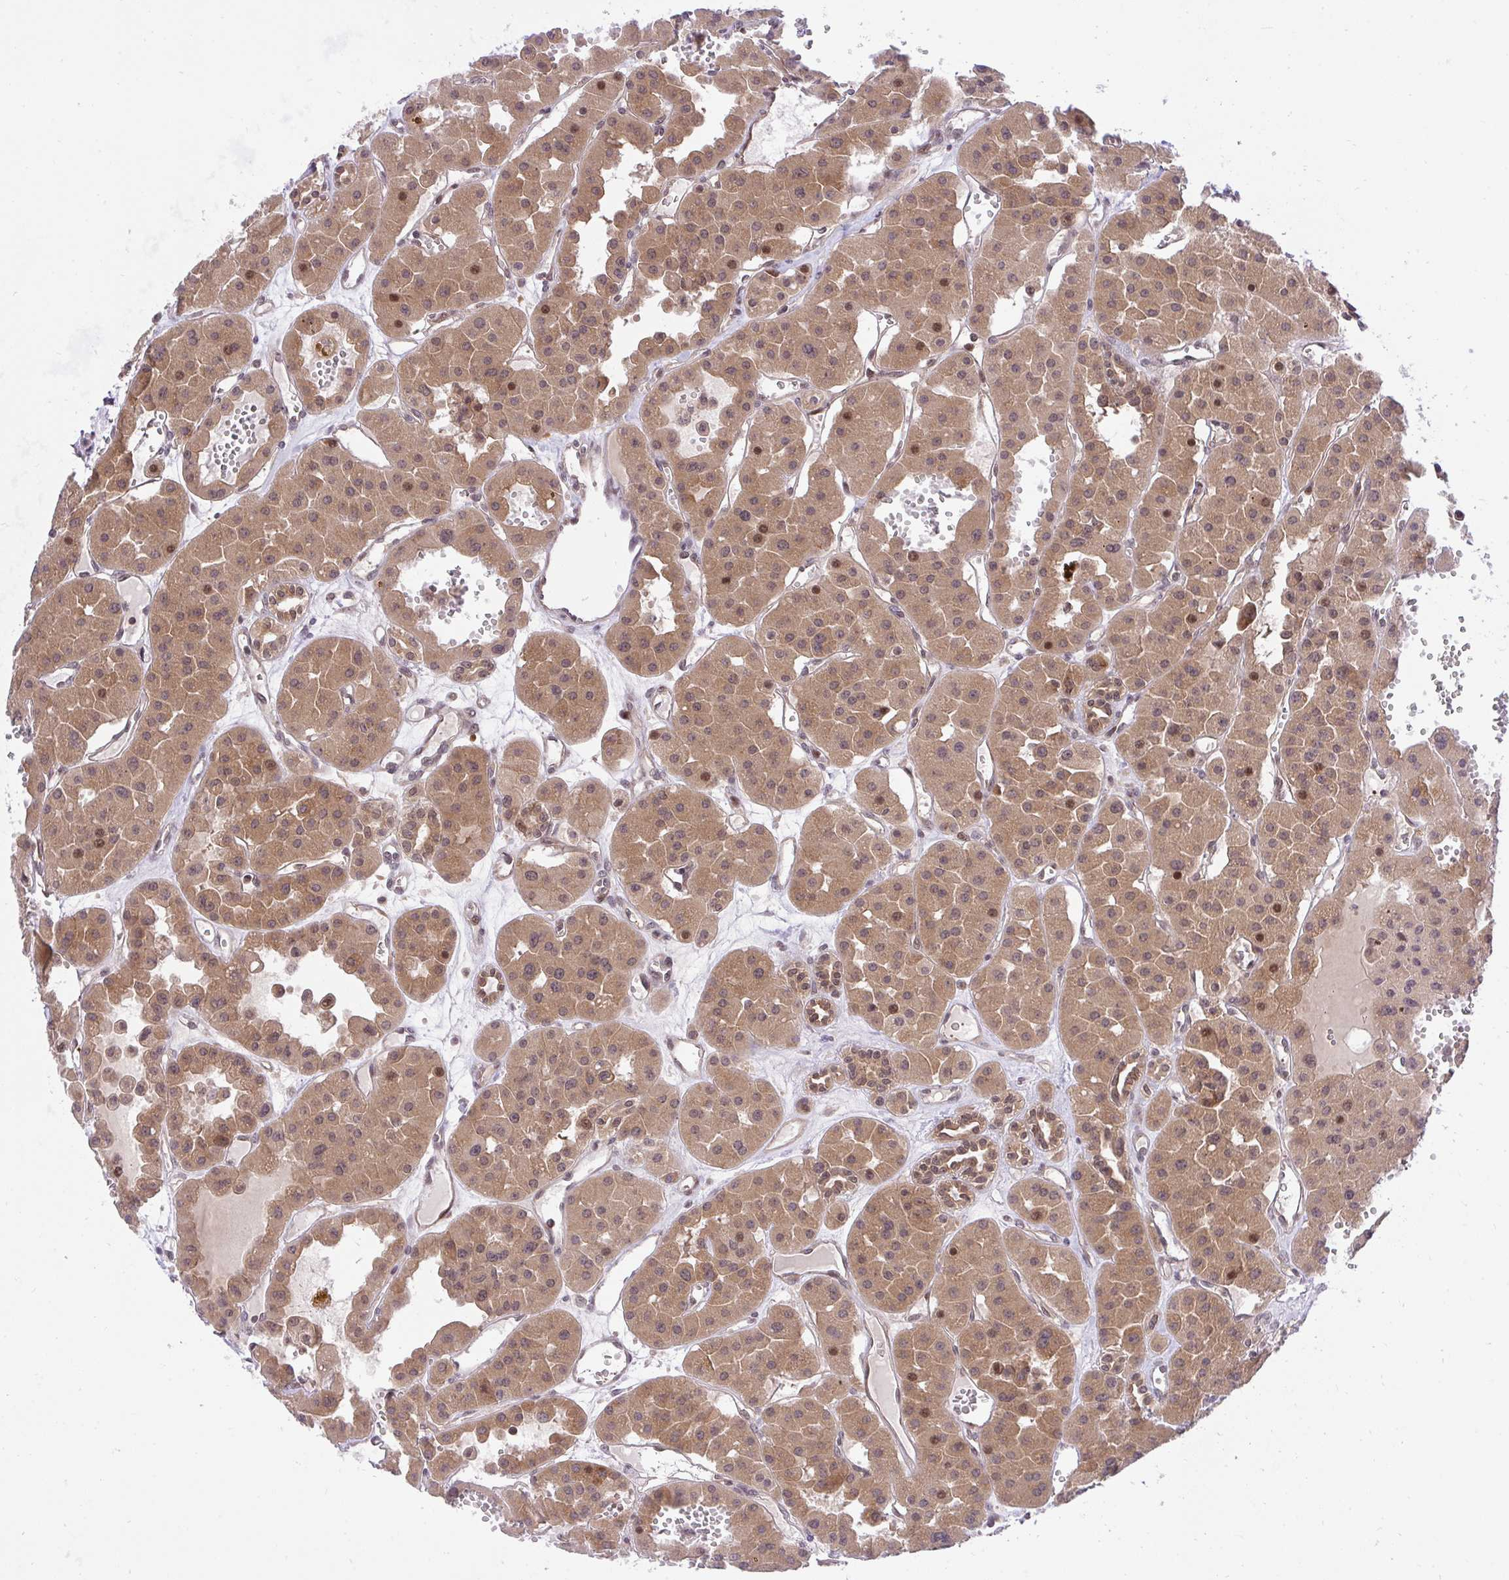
{"staining": {"intensity": "moderate", "quantity": ">75%", "location": "cytoplasmic/membranous"}, "tissue": "renal cancer", "cell_type": "Tumor cells", "image_type": "cancer", "snomed": [{"axis": "morphology", "description": "Carcinoma, NOS"}, {"axis": "topography", "description": "Kidney"}], "caption": "Immunohistochemical staining of human carcinoma (renal) reveals medium levels of moderate cytoplasmic/membranous protein positivity in approximately >75% of tumor cells.", "gene": "ERI1", "patient": {"sex": "female", "age": 75}}